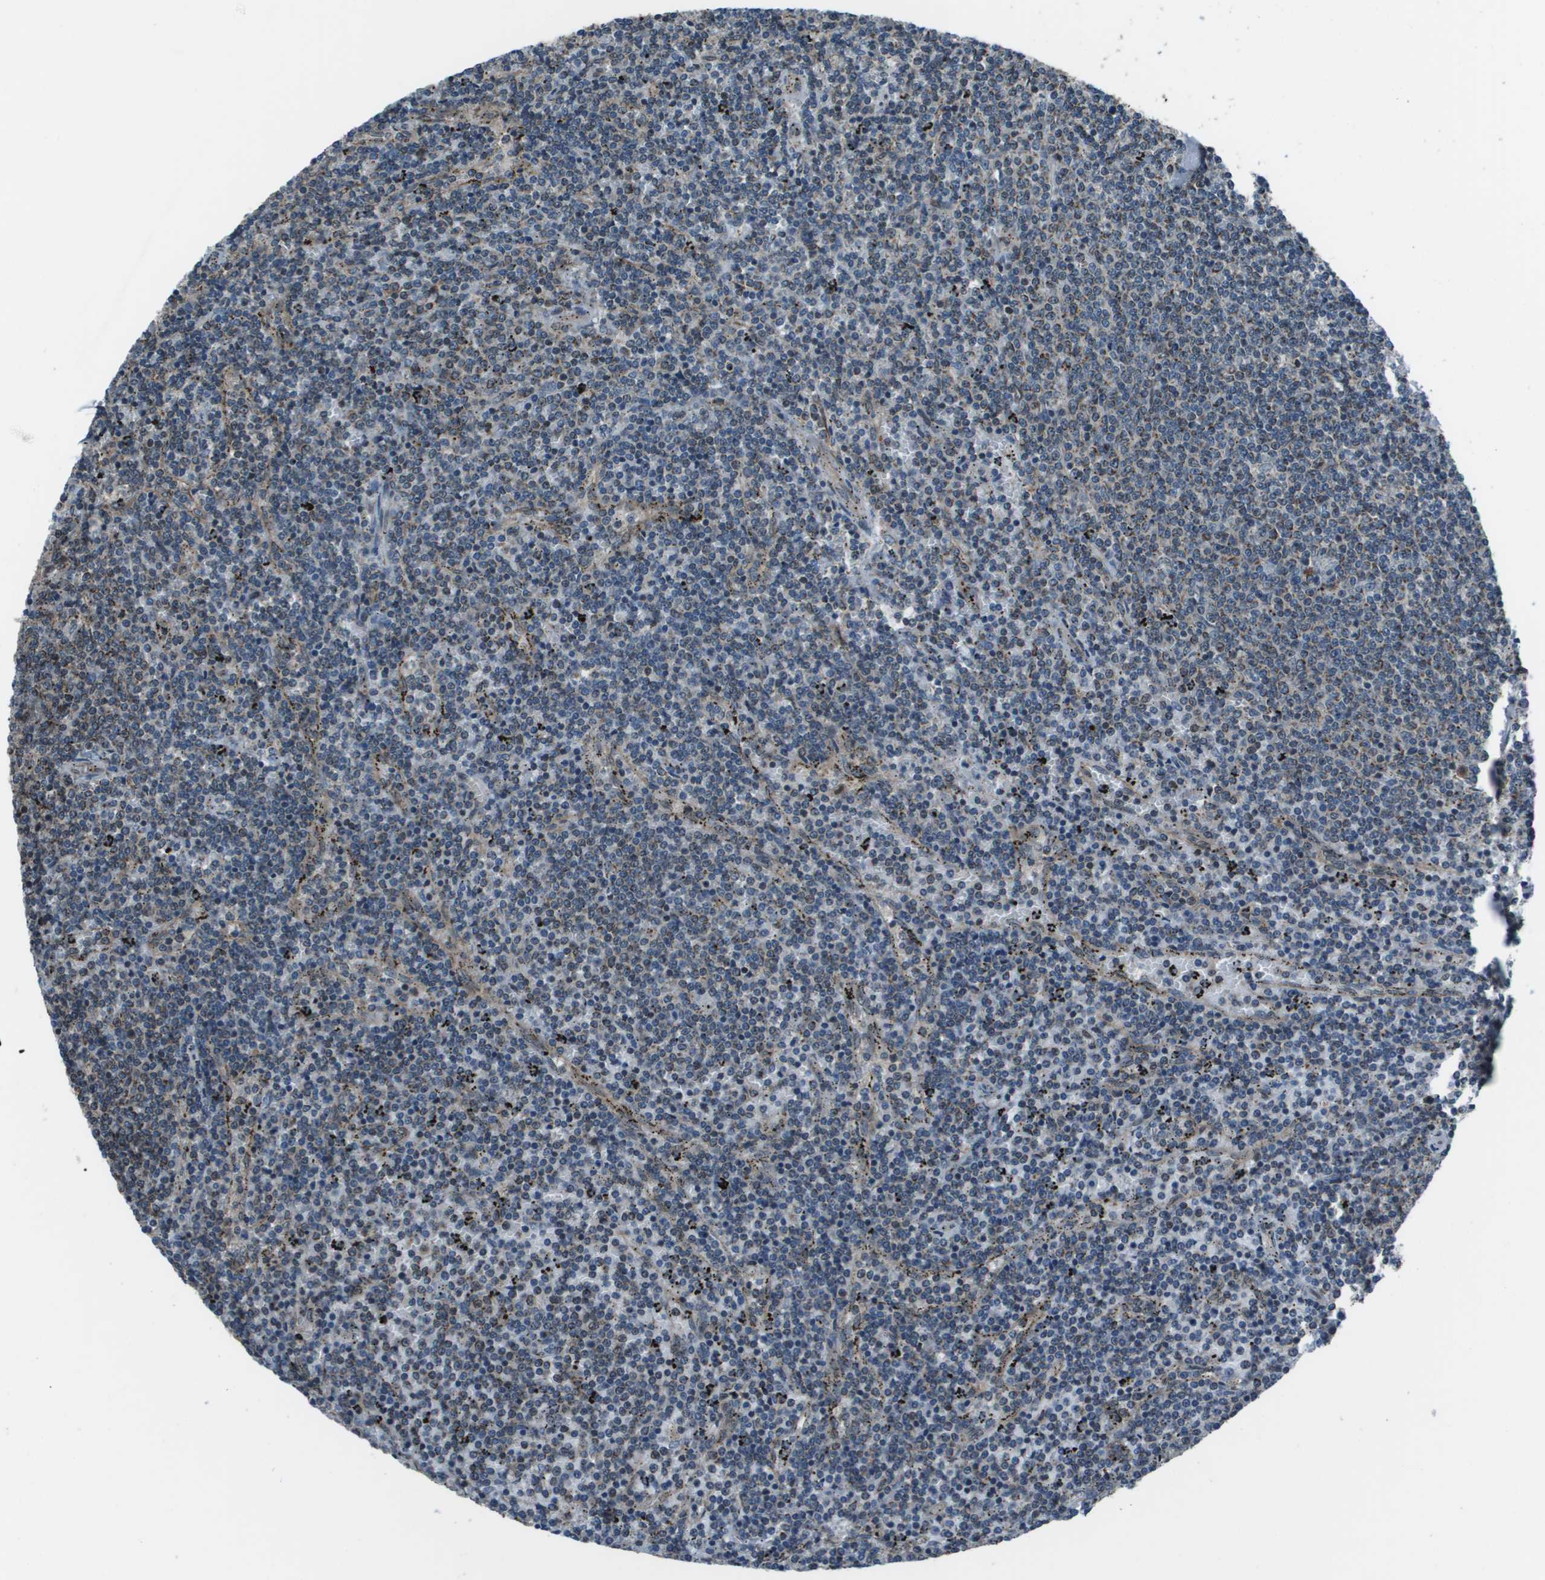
{"staining": {"intensity": "weak", "quantity": "<25%", "location": "cytoplasmic/membranous"}, "tissue": "lymphoma", "cell_type": "Tumor cells", "image_type": "cancer", "snomed": [{"axis": "morphology", "description": "Malignant lymphoma, non-Hodgkin's type, Low grade"}, {"axis": "topography", "description": "Spleen"}], "caption": "Tumor cells are negative for brown protein staining in low-grade malignant lymphoma, non-Hodgkin's type.", "gene": "PPFIA1", "patient": {"sex": "female", "age": 50}}